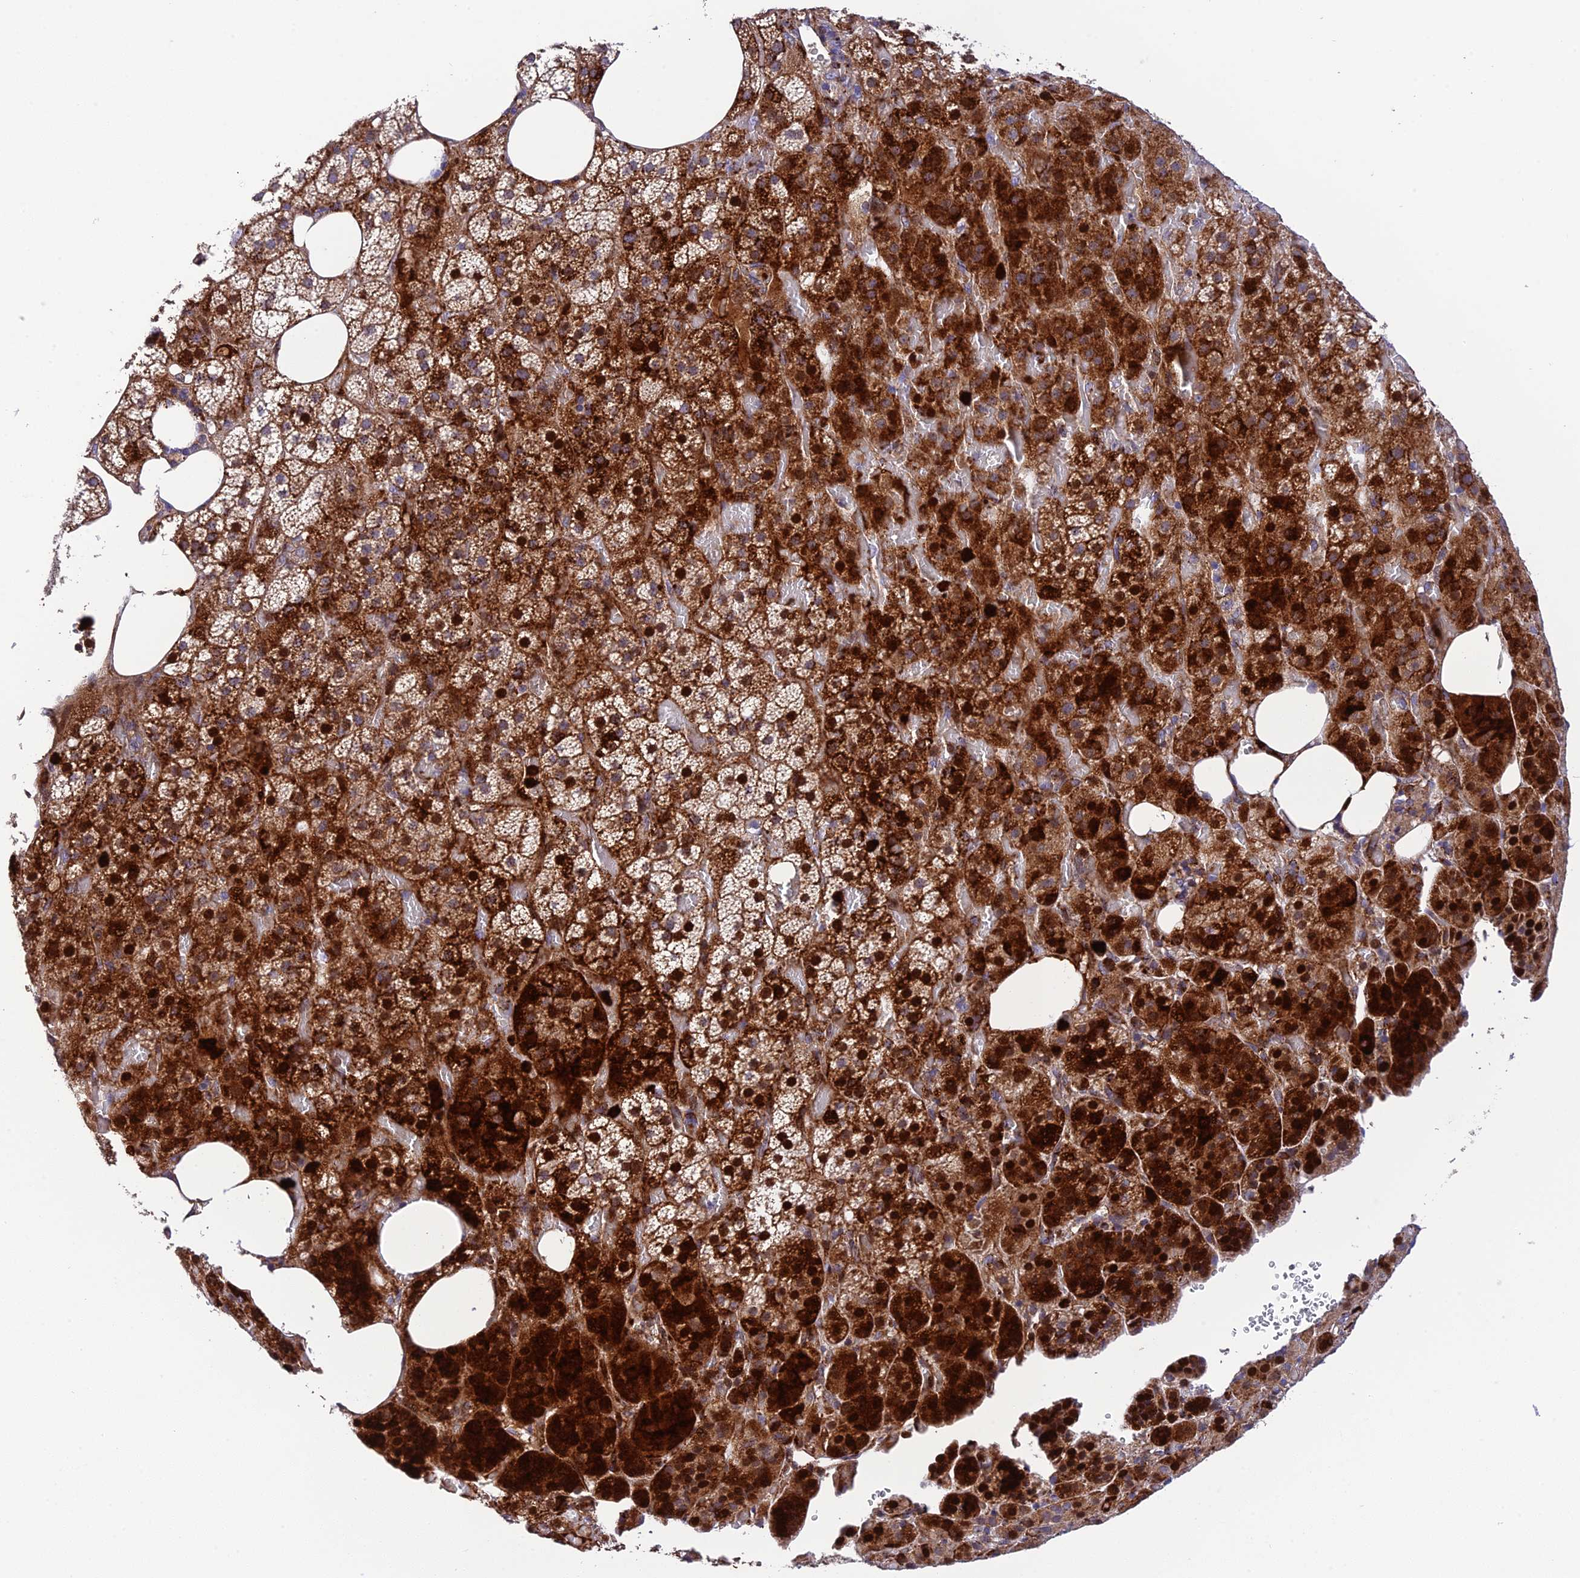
{"staining": {"intensity": "strong", "quantity": ">75%", "location": "cytoplasmic/membranous,nuclear"}, "tissue": "adrenal gland", "cell_type": "Glandular cells", "image_type": "normal", "snomed": [{"axis": "morphology", "description": "Normal tissue, NOS"}, {"axis": "topography", "description": "Adrenal gland"}], "caption": "This micrograph shows immunohistochemistry (IHC) staining of benign human adrenal gland, with high strong cytoplasmic/membranous,nuclear positivity in about >75% of glandular cells.", "gene": "CPSF4L", "patient": {"sex": "female", "age": 59}}